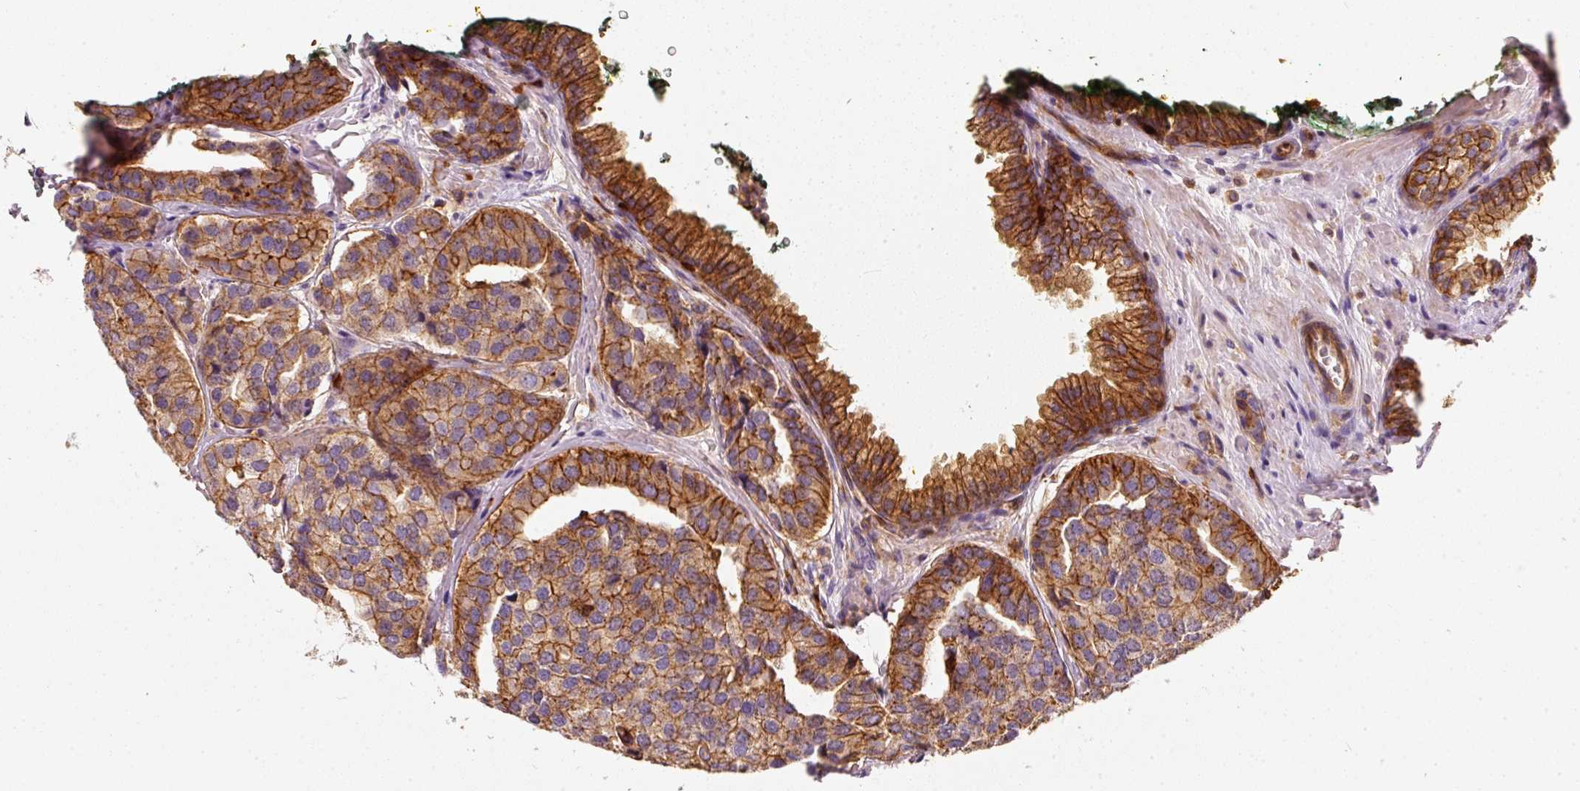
{"staining": {"intensity": "strong", "quantity": ">75%", "location": "cytoplasmic/membranous"}, "tissue": "prostate cancer", "cell_type": "Tumor cells", "image_type": "cancer", "snomed": [{"axis": "morphology", "description": "Adenocarcinoma, High grade"}, {"axis": "topography", "description": "Prostate"}], "caption": "Protein staining exhibits strong cytoplasmic/membranous positivity in approximately >75% of tumor cells in high-grade adenocarcinoma (prostate).", "gene": "IQGAP2", "patient": {"sex": "male", "age": 63}}